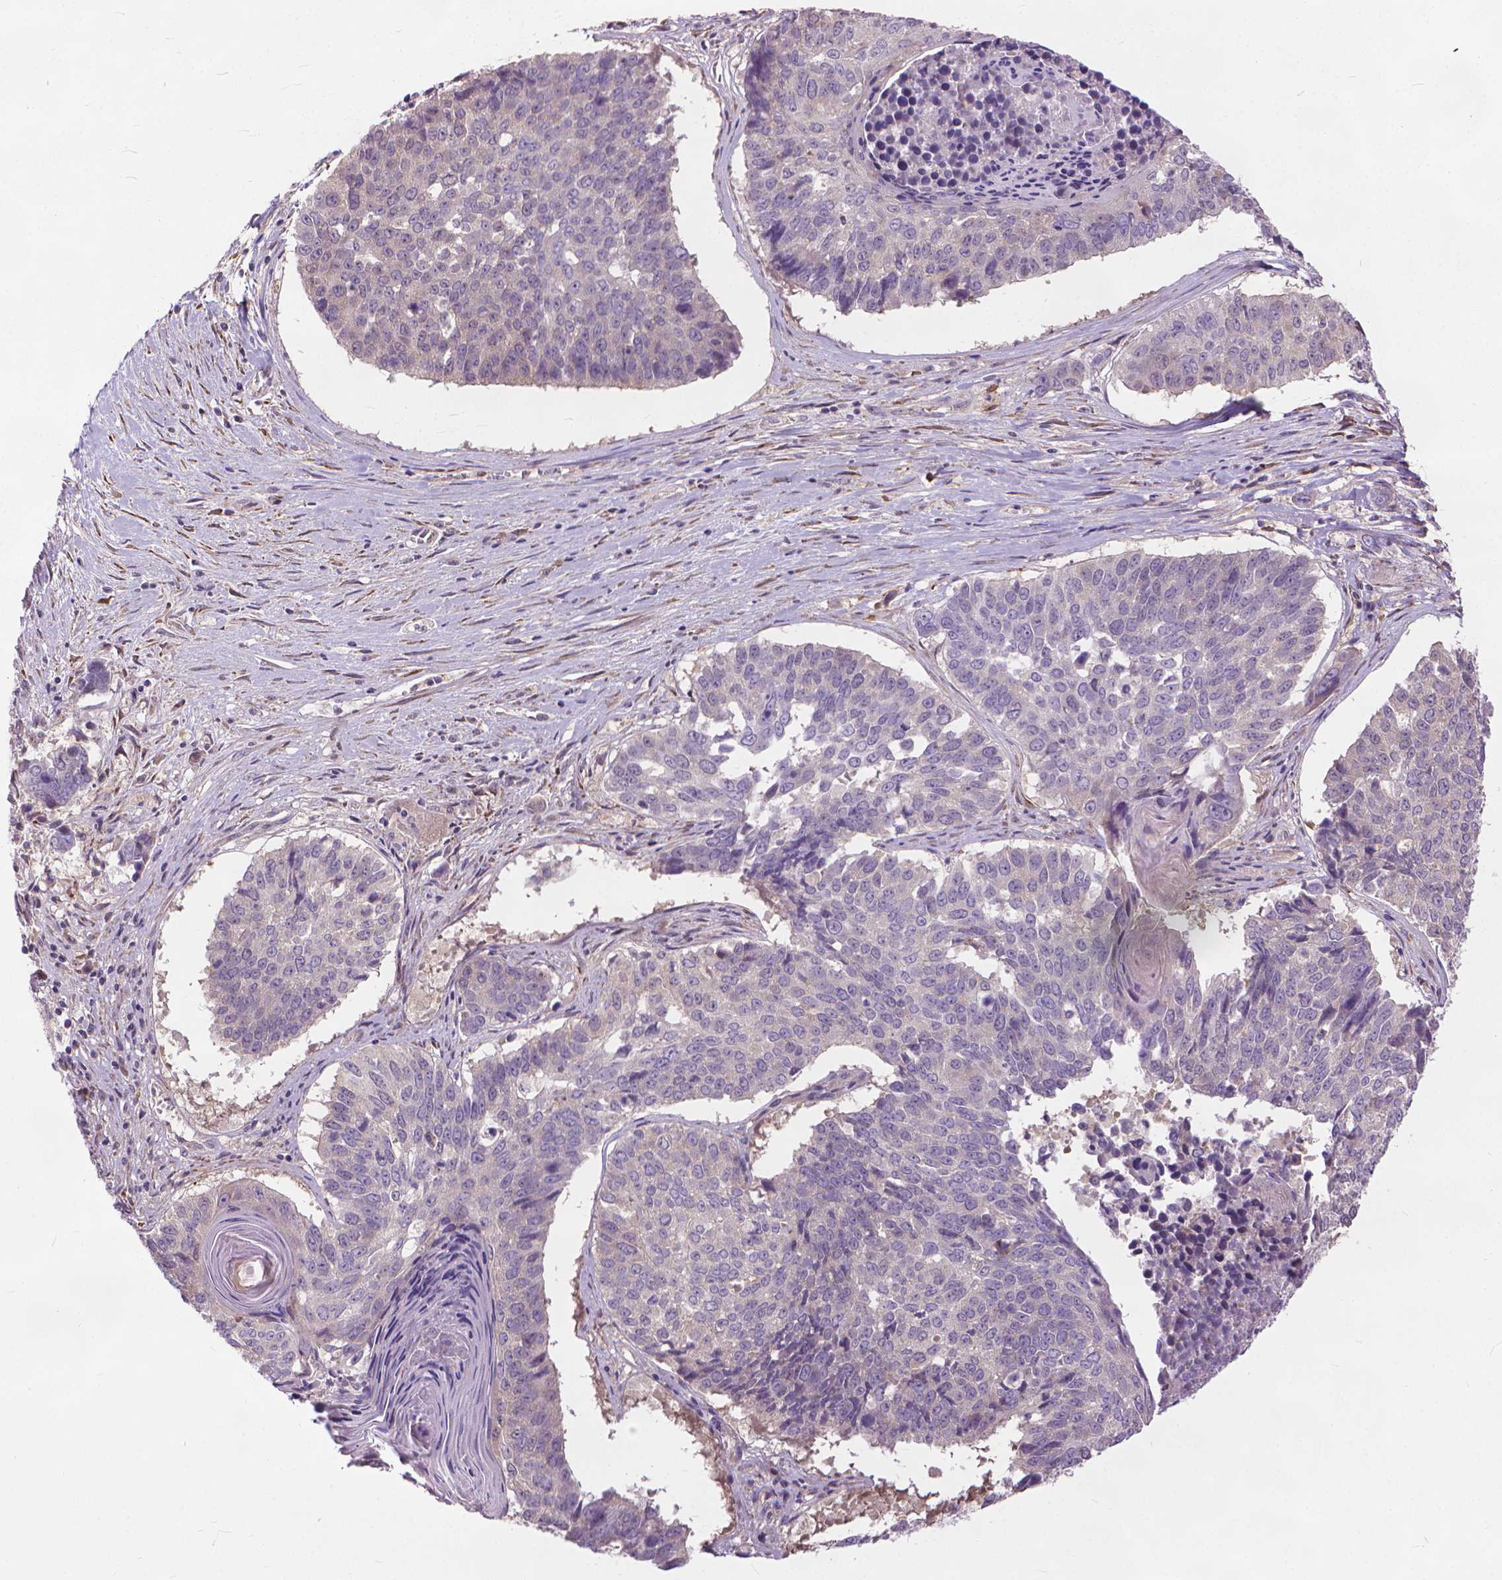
{"staining": {"intensity": "negative", "quantity": "none", "location": "none"}, "tissue": "lung cancer", "cell_type": "Tumor cells", "image_type": "cancer", "snomed": [{"axis": "morphology", "description": "Squamous cell carcinoma, NOS"}, {"axis": "topography", "description": "Lung"}], "caption": "An IHC histopathology image of lung squamous cell carcinoma is shown. There is no staining in tumor cells of lung squamous cell carcinoma.", "gene": "NUDT1", "patient": {"sex": "male", "age": 73}}